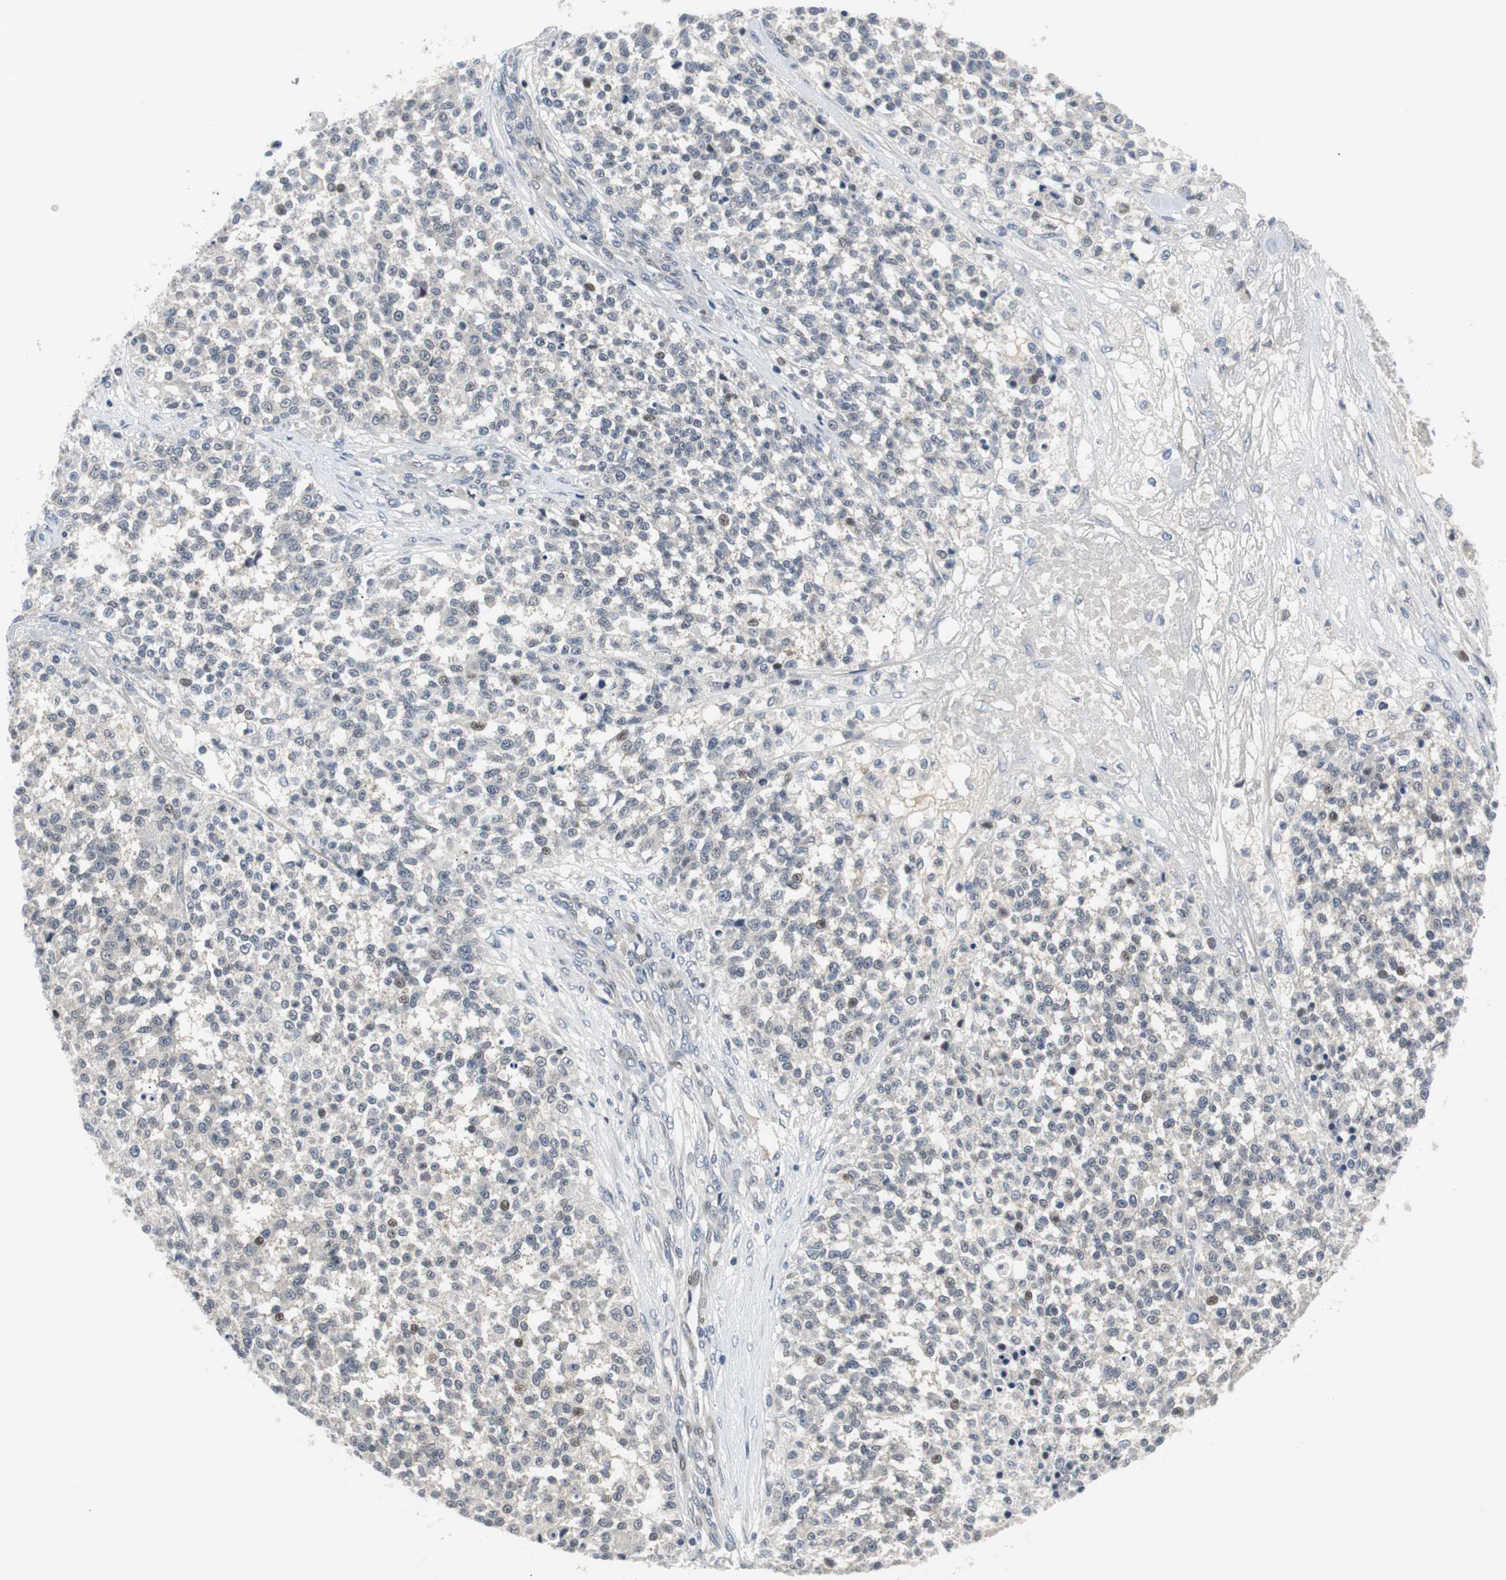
{"staining": {"intensity": "weak", "quantity": "<25%", "location": "nuclear"}, "tissue": "testis cancer", "cell_type": "Tumor cells", "image_type": "cancer", "snomed": [{"axis": "morphology", "description": "Seminoma, NOS"}, {"axis": "topography", "description": "Testis"}], "caption": "Histopathology image shows no protein positivity in tumor cells of testis cancer tissue. (IHC, brightfield microscopy, high magnification).", "gene": "MAP2K4", "patient": {"sex": "male", "age": 59}}